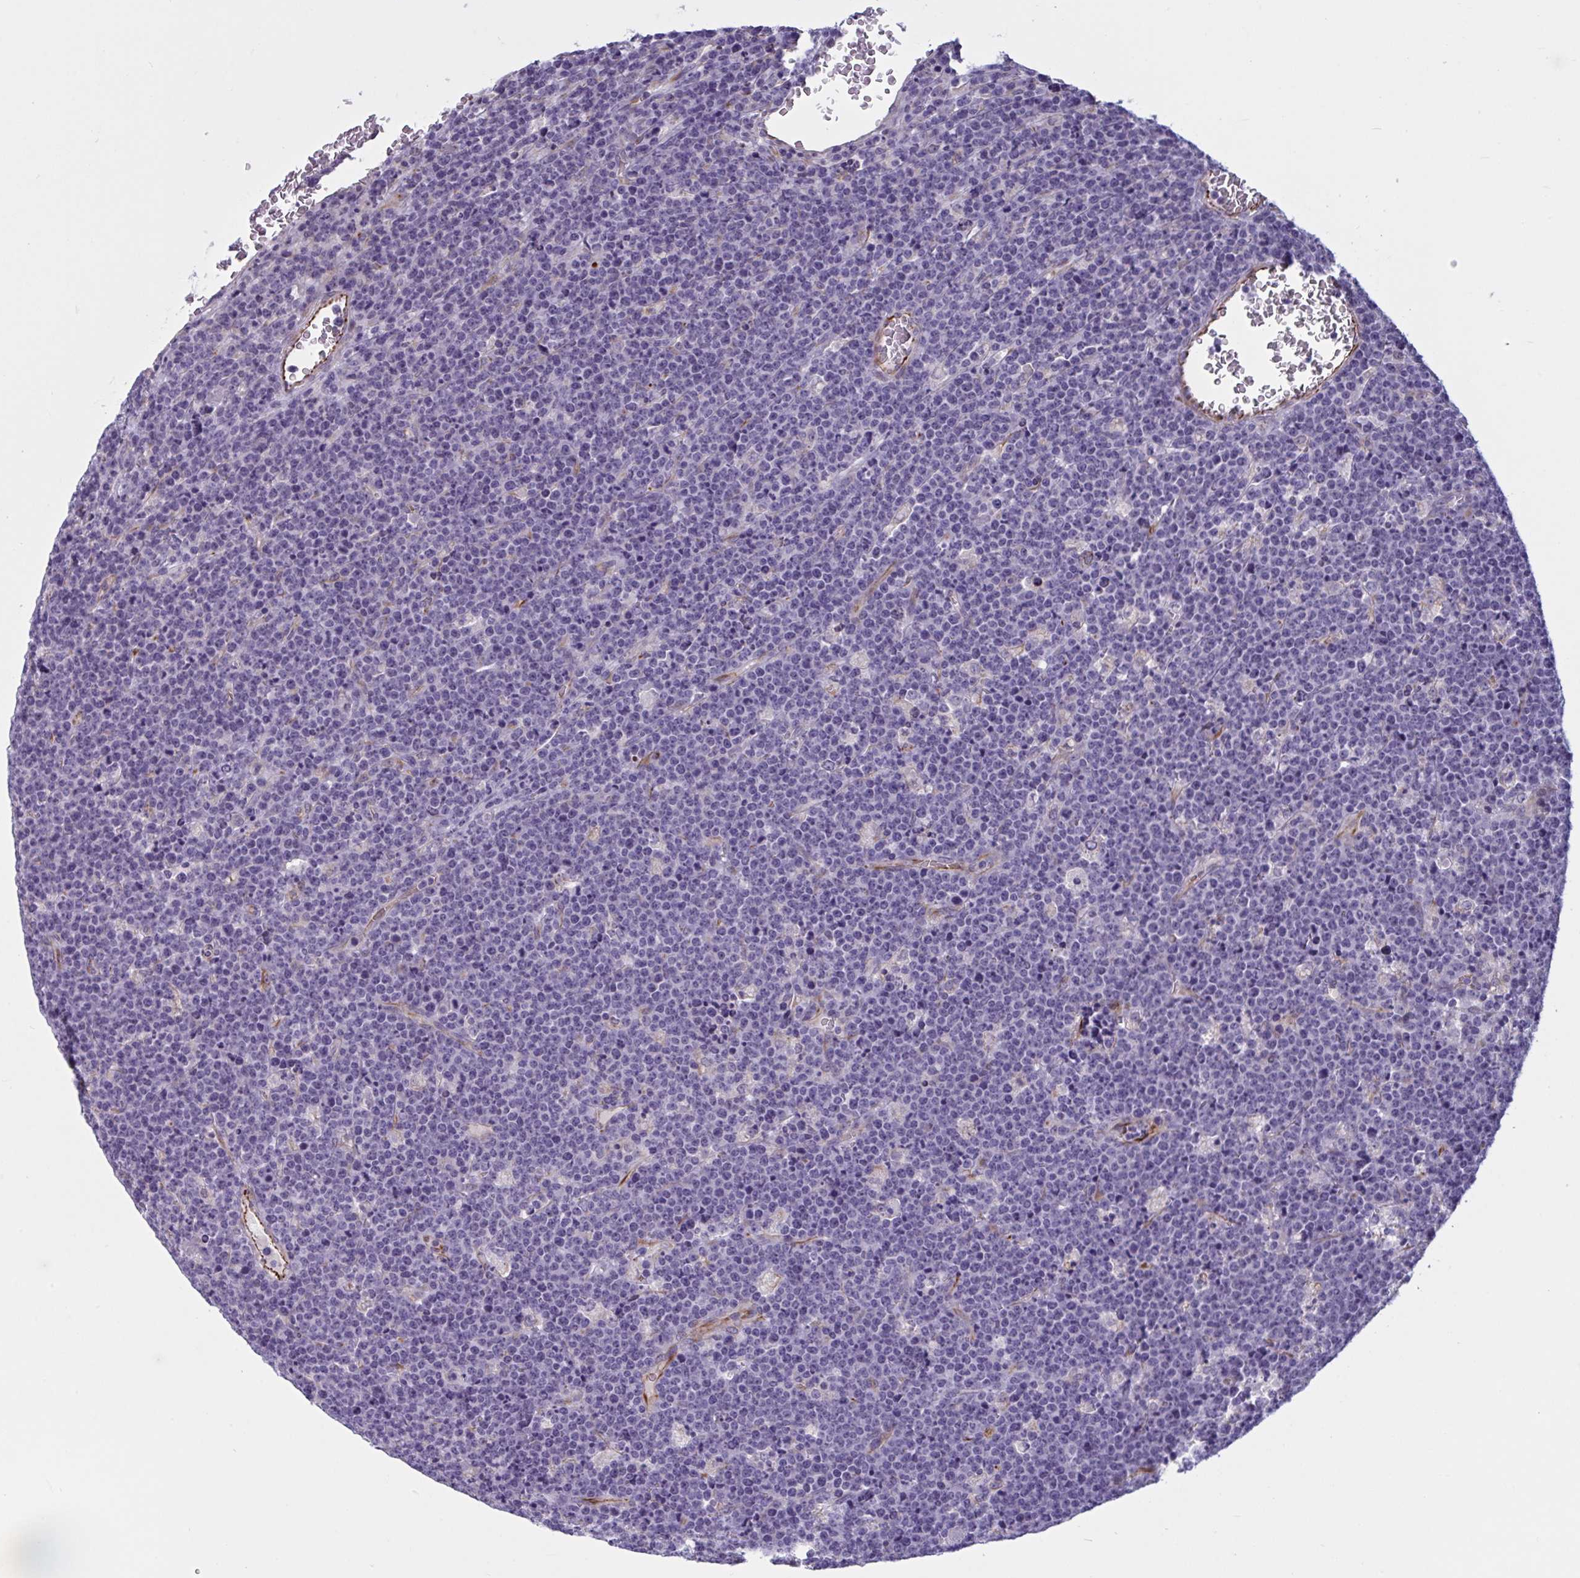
{"staining": {"intensity": "negative", "quantity": "none", "location": "none"}, "tissue": "lymphoma", "cell_type": "Tumor cells", "image_type": "cancer", "snomed": [{"axis": "morphology", "description": "Malignant lymphoma, non-Hodgkin's type, High grade"}, {"axis": "topography", "description": "Ovary"}], "caption": "Malignant lymphoma, non-Hodgkin's type (high-grade) stained for a protein using immunohistochemistry displays no positivity tumor cells.", "gene": "OR1L3", "patient": {"sex": "female", "age": 56}}